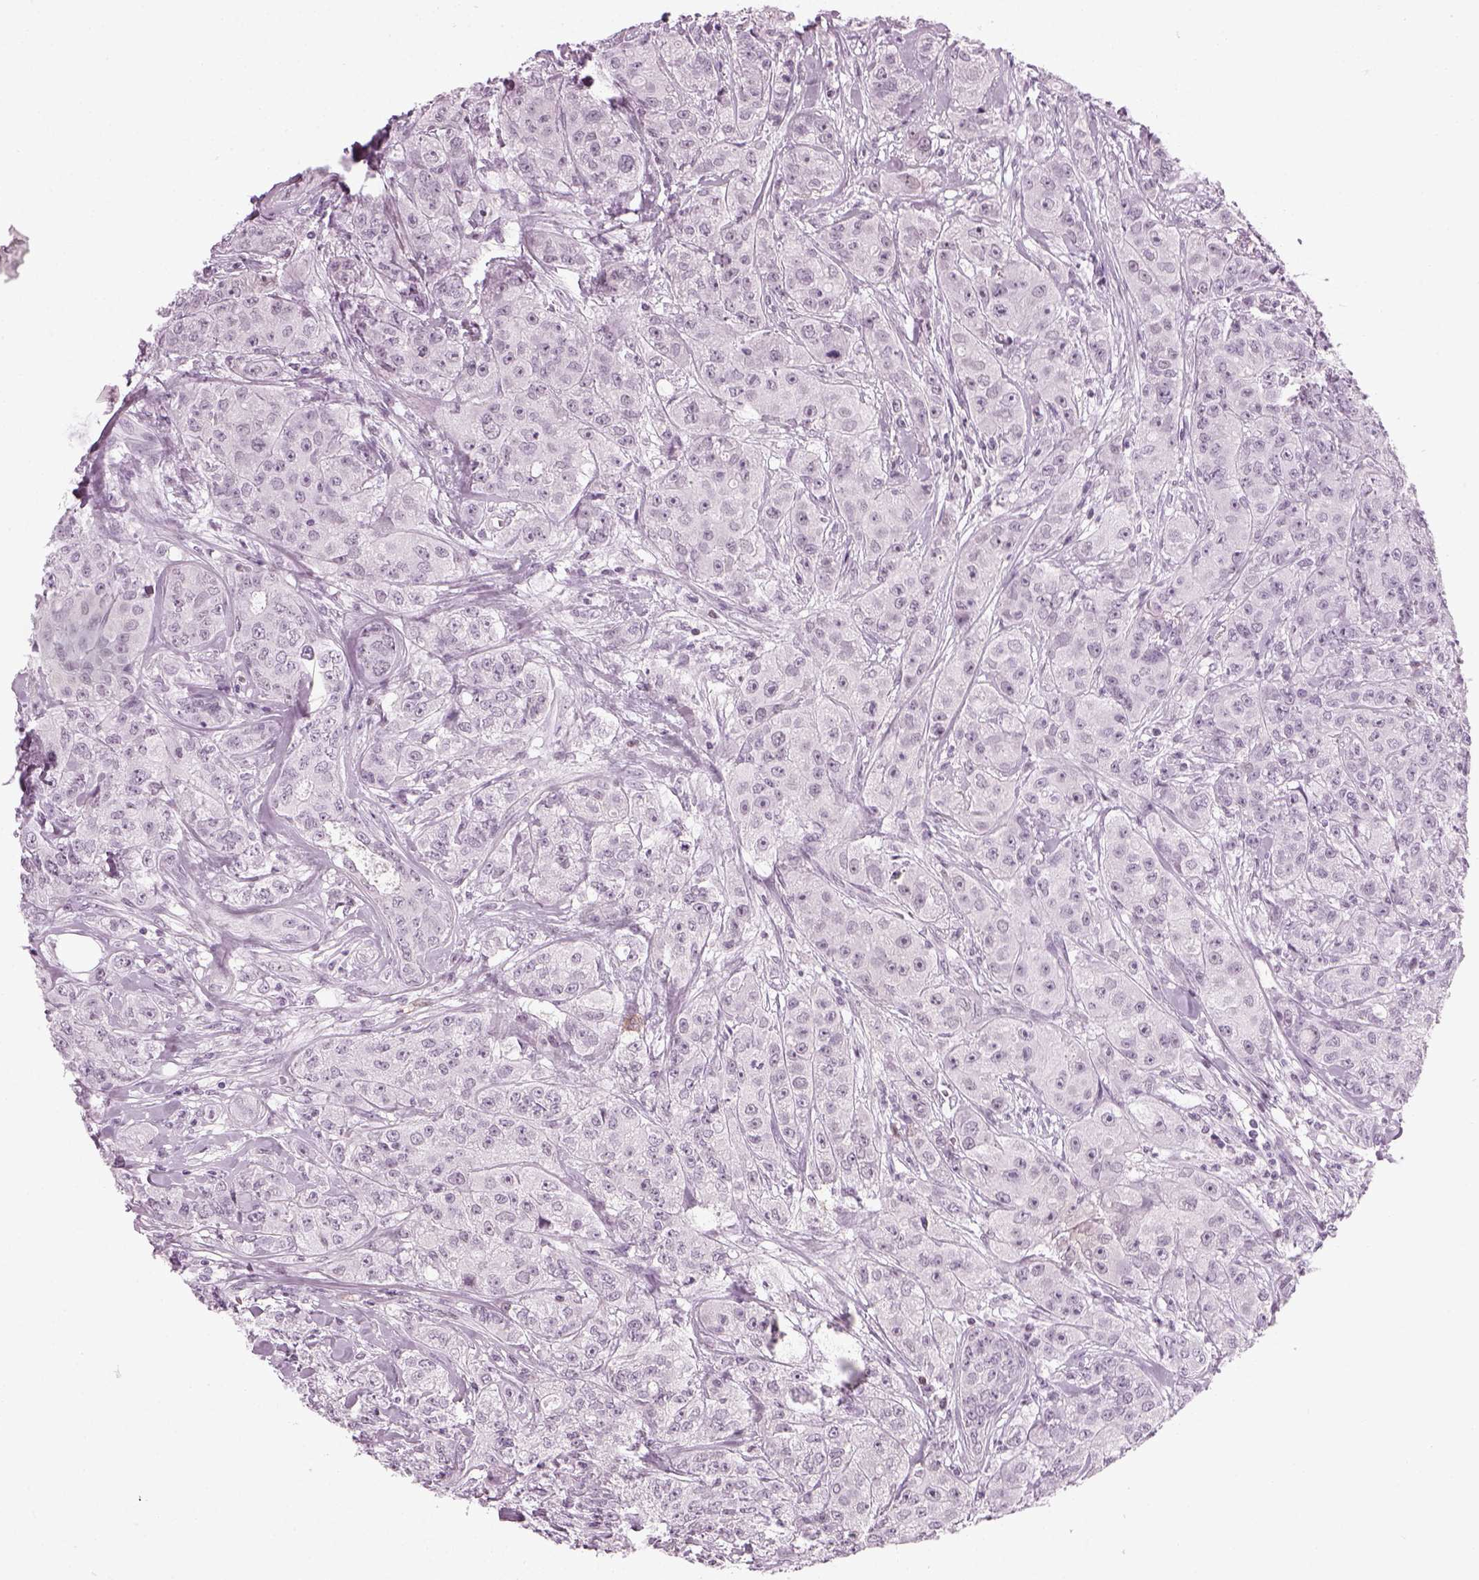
{"staining": {"intensity": "negative", "quantity": "none", "location": "none"}, "tissue": "breast cancer", "cell_type": "Tumor cells", "image_type": "cancer", "snomed": [{"axis": "morphology", "description": "Duct carcinoma"}, {"axis": "topography", "description": "Breast"}], "caption": "Breast cancer (intraductal carcinoma) stained for a protein using immunohistochemistry (IHC) demonstrates no positivity tumor cells.", "gene": "KCNG2", "patient": {"sex": "female", "age": 43}}